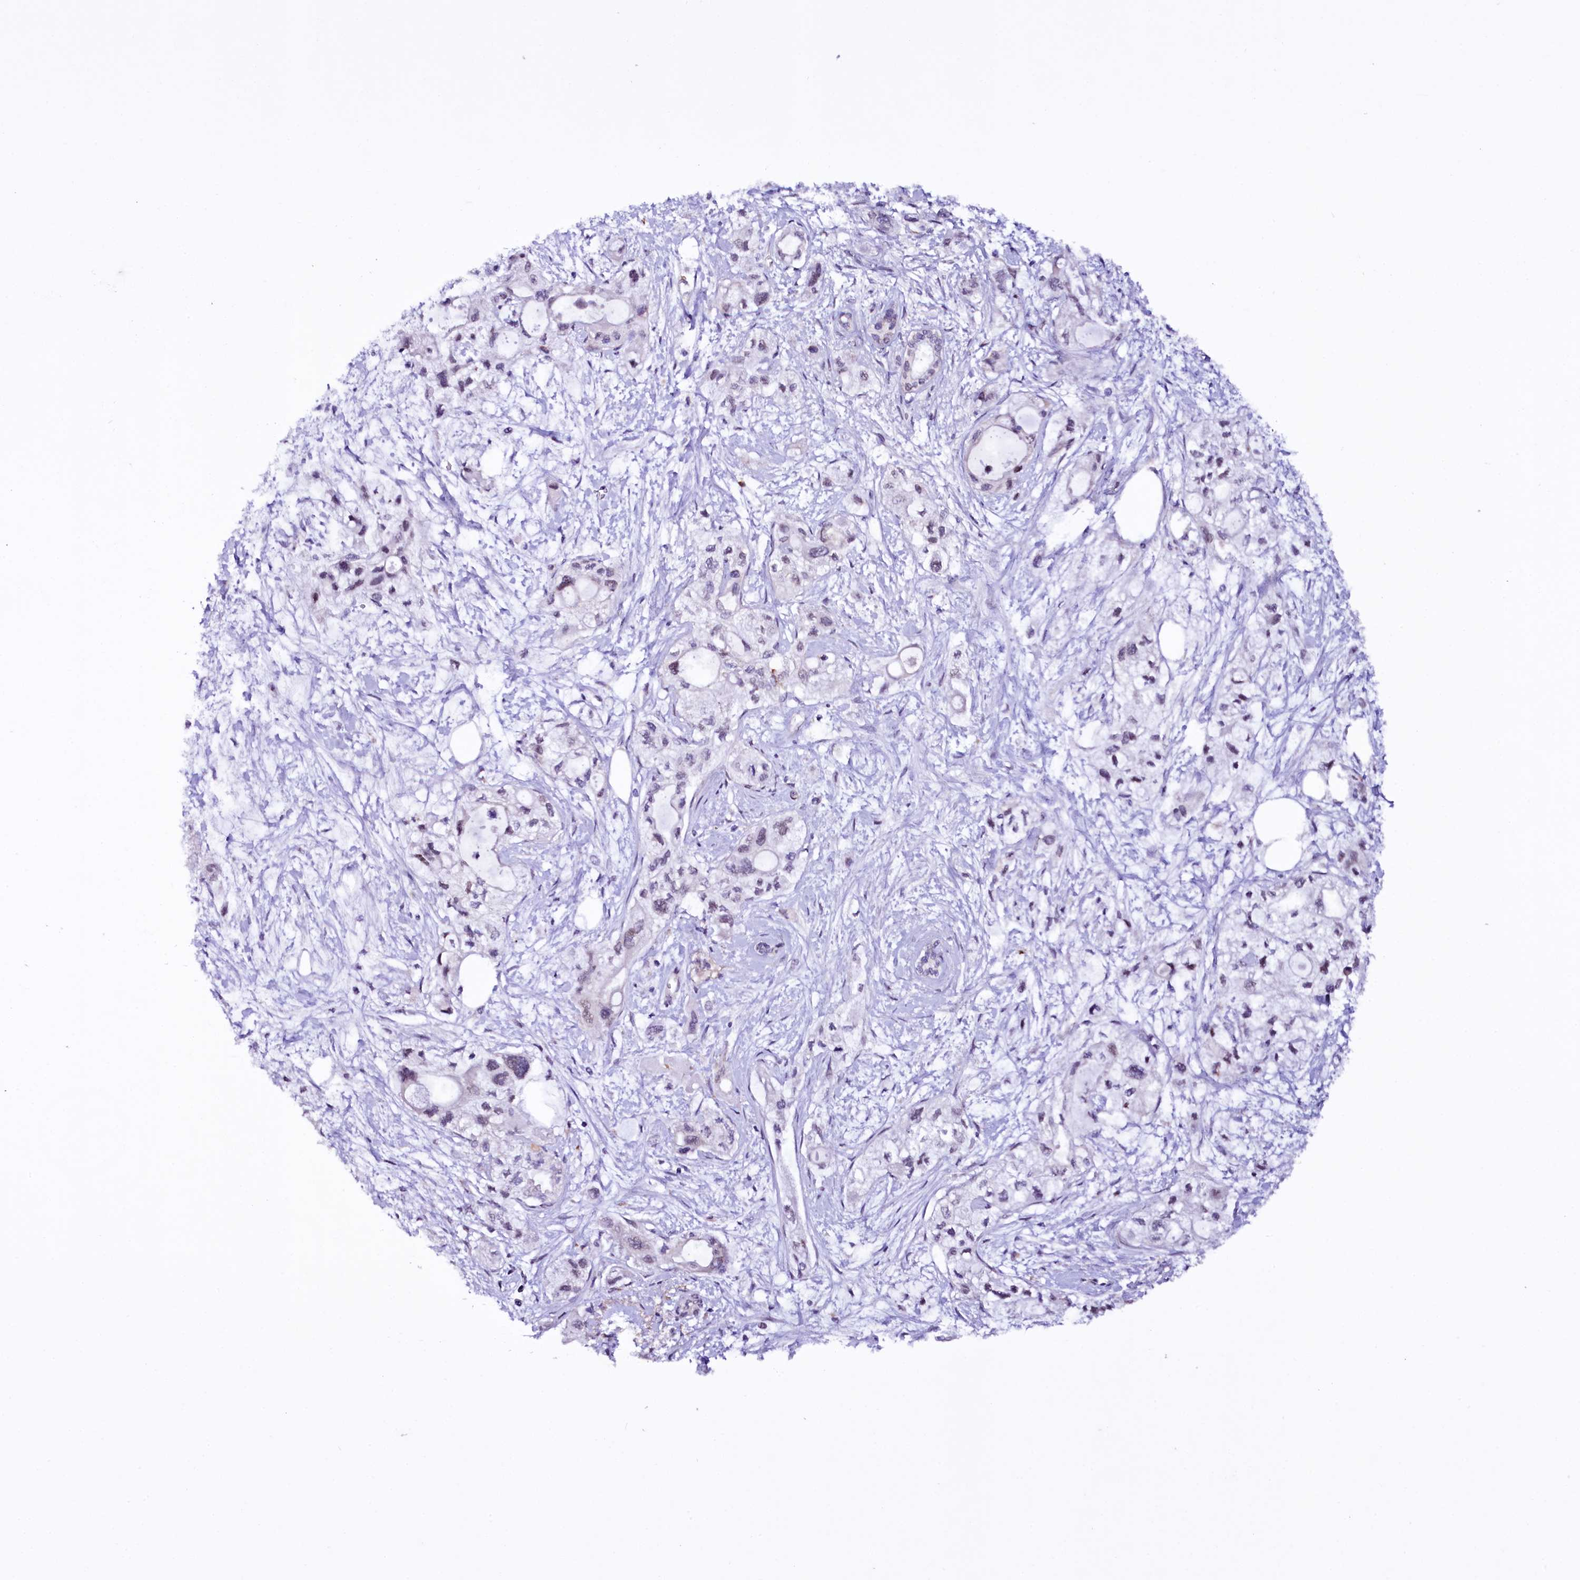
{"staining": {"intensity": "negative", "quantity": "none", "location": "none"}, "tissue": "pancreatic cancer", "cell_type": "Tumor cells", "image_type": "cancer", "snomed": [{"axis": "morphology", "description": "Adenocarcinoma, NOS"}, {"axis": "topography", "description": "Pancreas"}], "caption": "Photomicrograph shows no protein positivity in tumor cells of pancreatic cancer tissue. (Immunohistochemistry (ihc), brightfield microscopy, high magnification).", "gene": "ZNF226", "patient": {"sex": "male", "age": 75}}